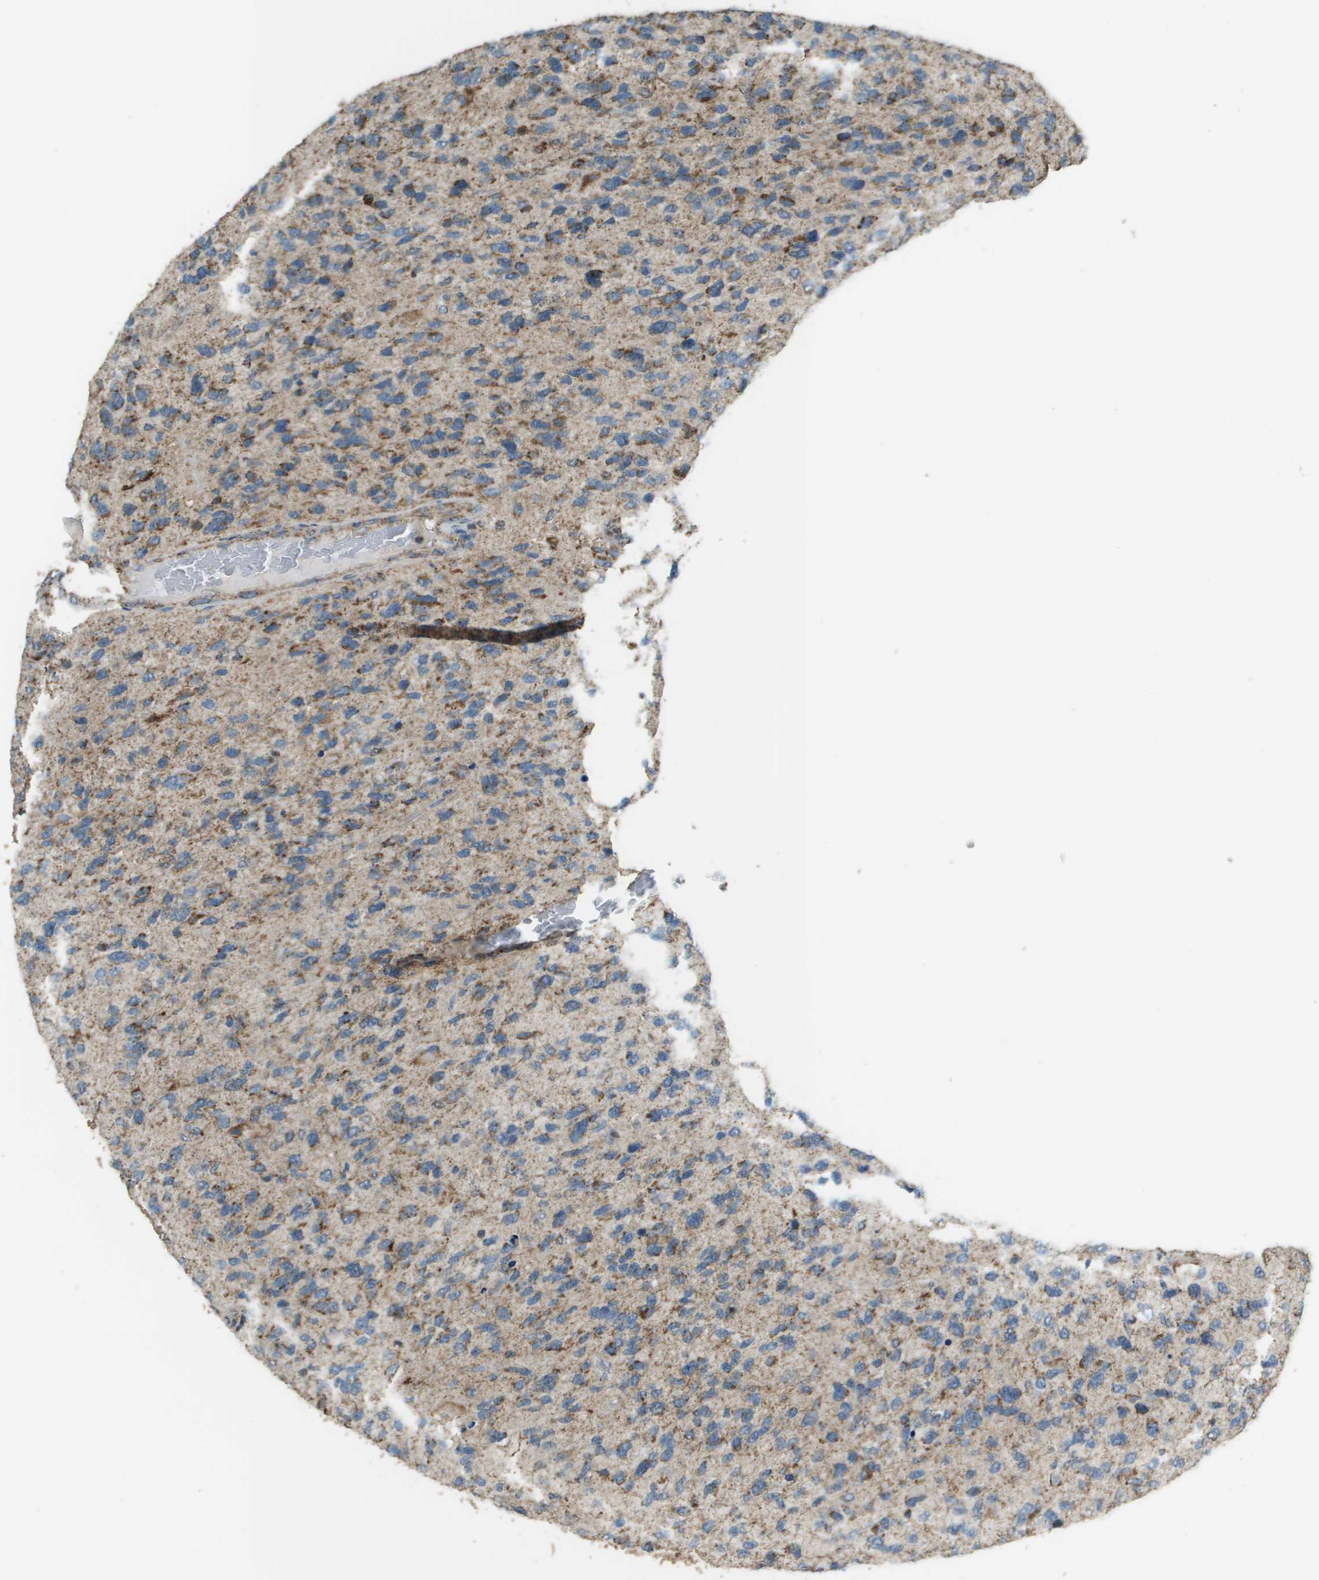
{"staining": {"intensity": "strong", "quantity": "25%-75%", "location": "cytoplasmic/membranous"}, "tissue": "glioma", "cell_type": "Tumor cells", "image_type": "cancer", "snomed": [{"axis": "morphology", "description": "Glioma, malignant, High grade"}, {"axis": "topography", "description": "Brain"}], "caption": "There is high levels of strong cytoplasmic/membranous positivity in tumor cells of high-grade glioma (malignant), as demonstrated by immunohistochemical staining (brown color).", "gene": "FH", "patient": {"sex": "female", "age": 58}}